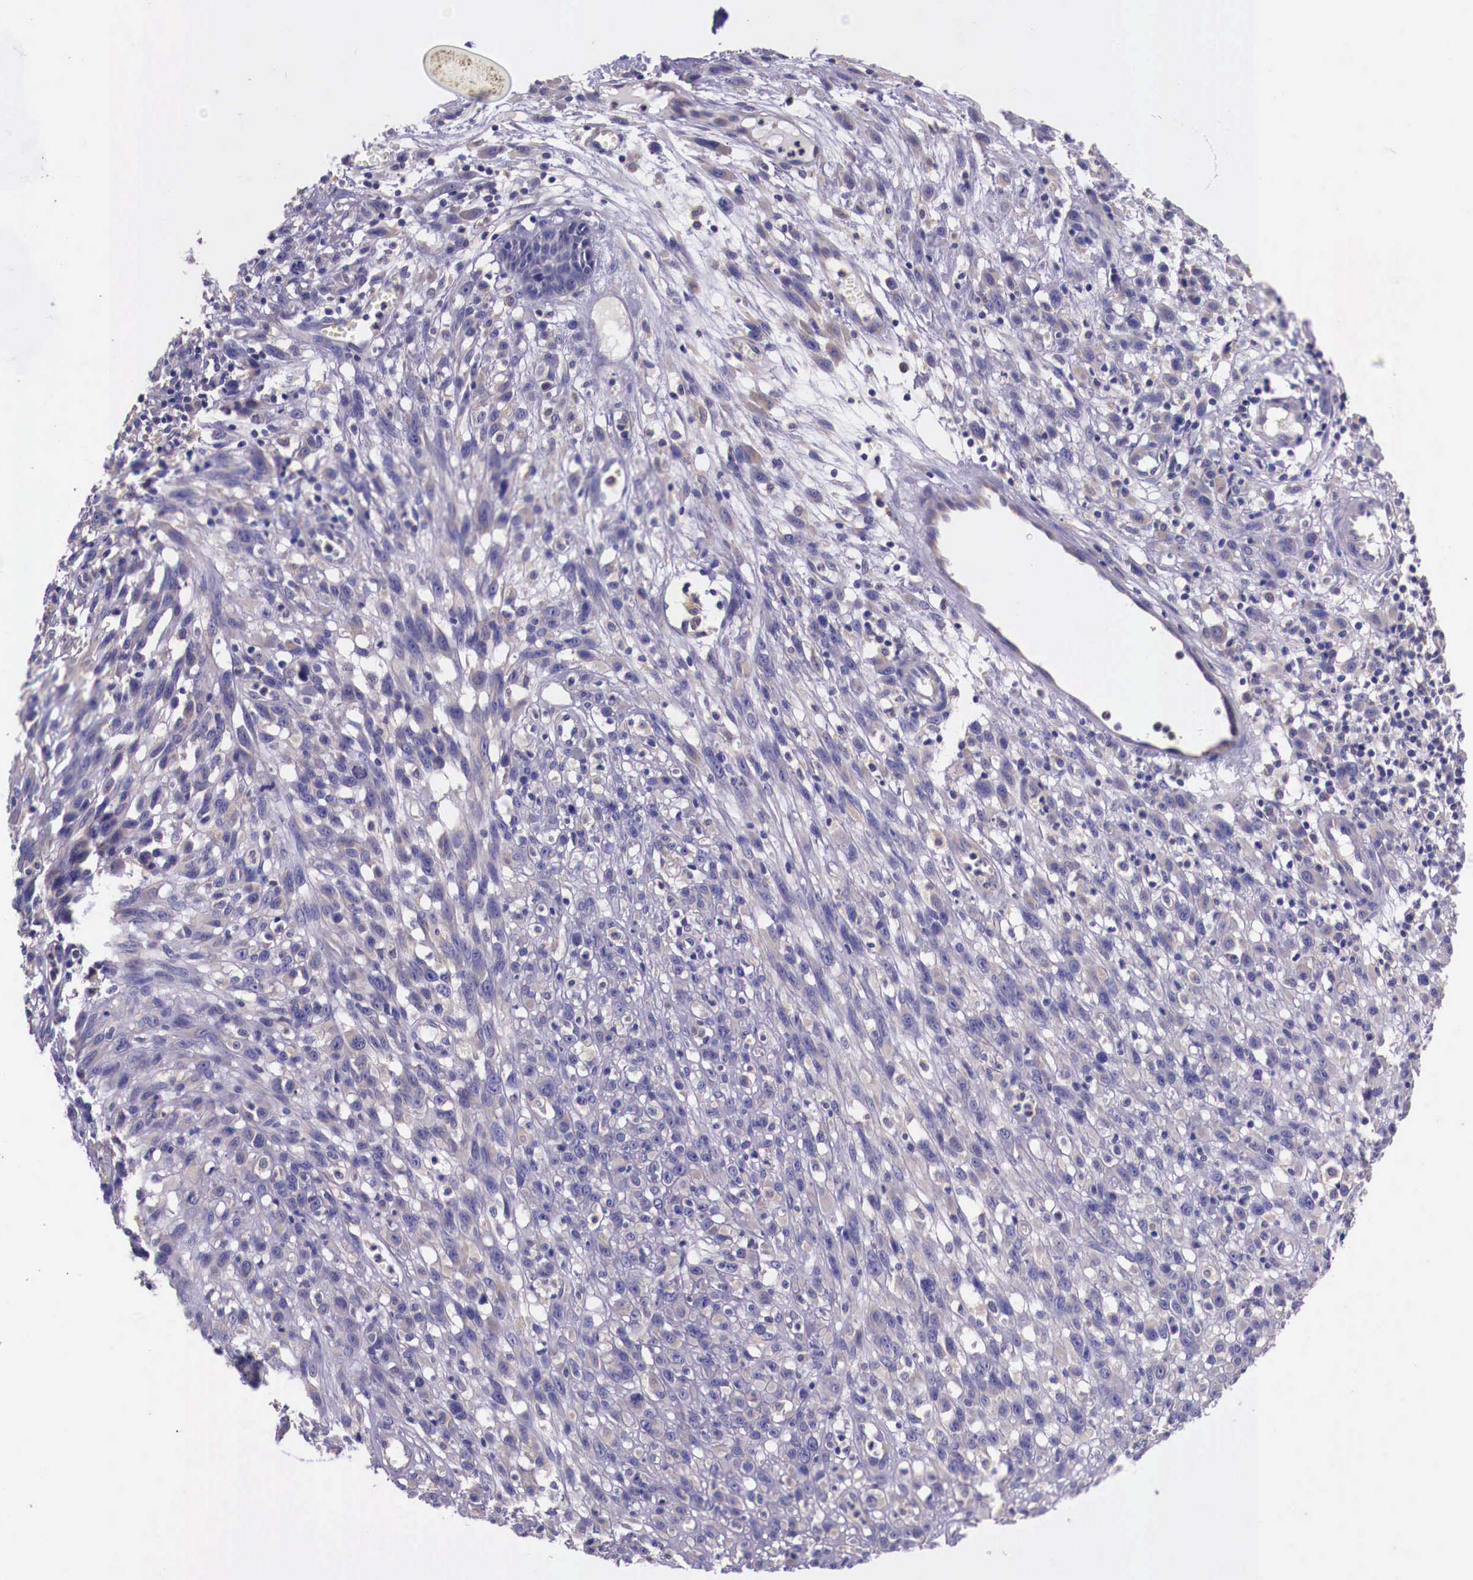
{"staining": {"intensity": "negative", "quantity": "none", "location": "none"}, "tissue": "melanoma", "cell_type": "Tumor cells", "image_type": "cancer", "snomed": [{"axis": "morphology", "description": "Malignant melanoma, NOS"}, {"axis": "topography", "description": "Skin"}], "caption": "Immunohistochemical staining of melanoma exhibits no significant staining in tumor cells.", "gene": "GRIPAP1", "patient": {"sex": "male", "age": 51}}